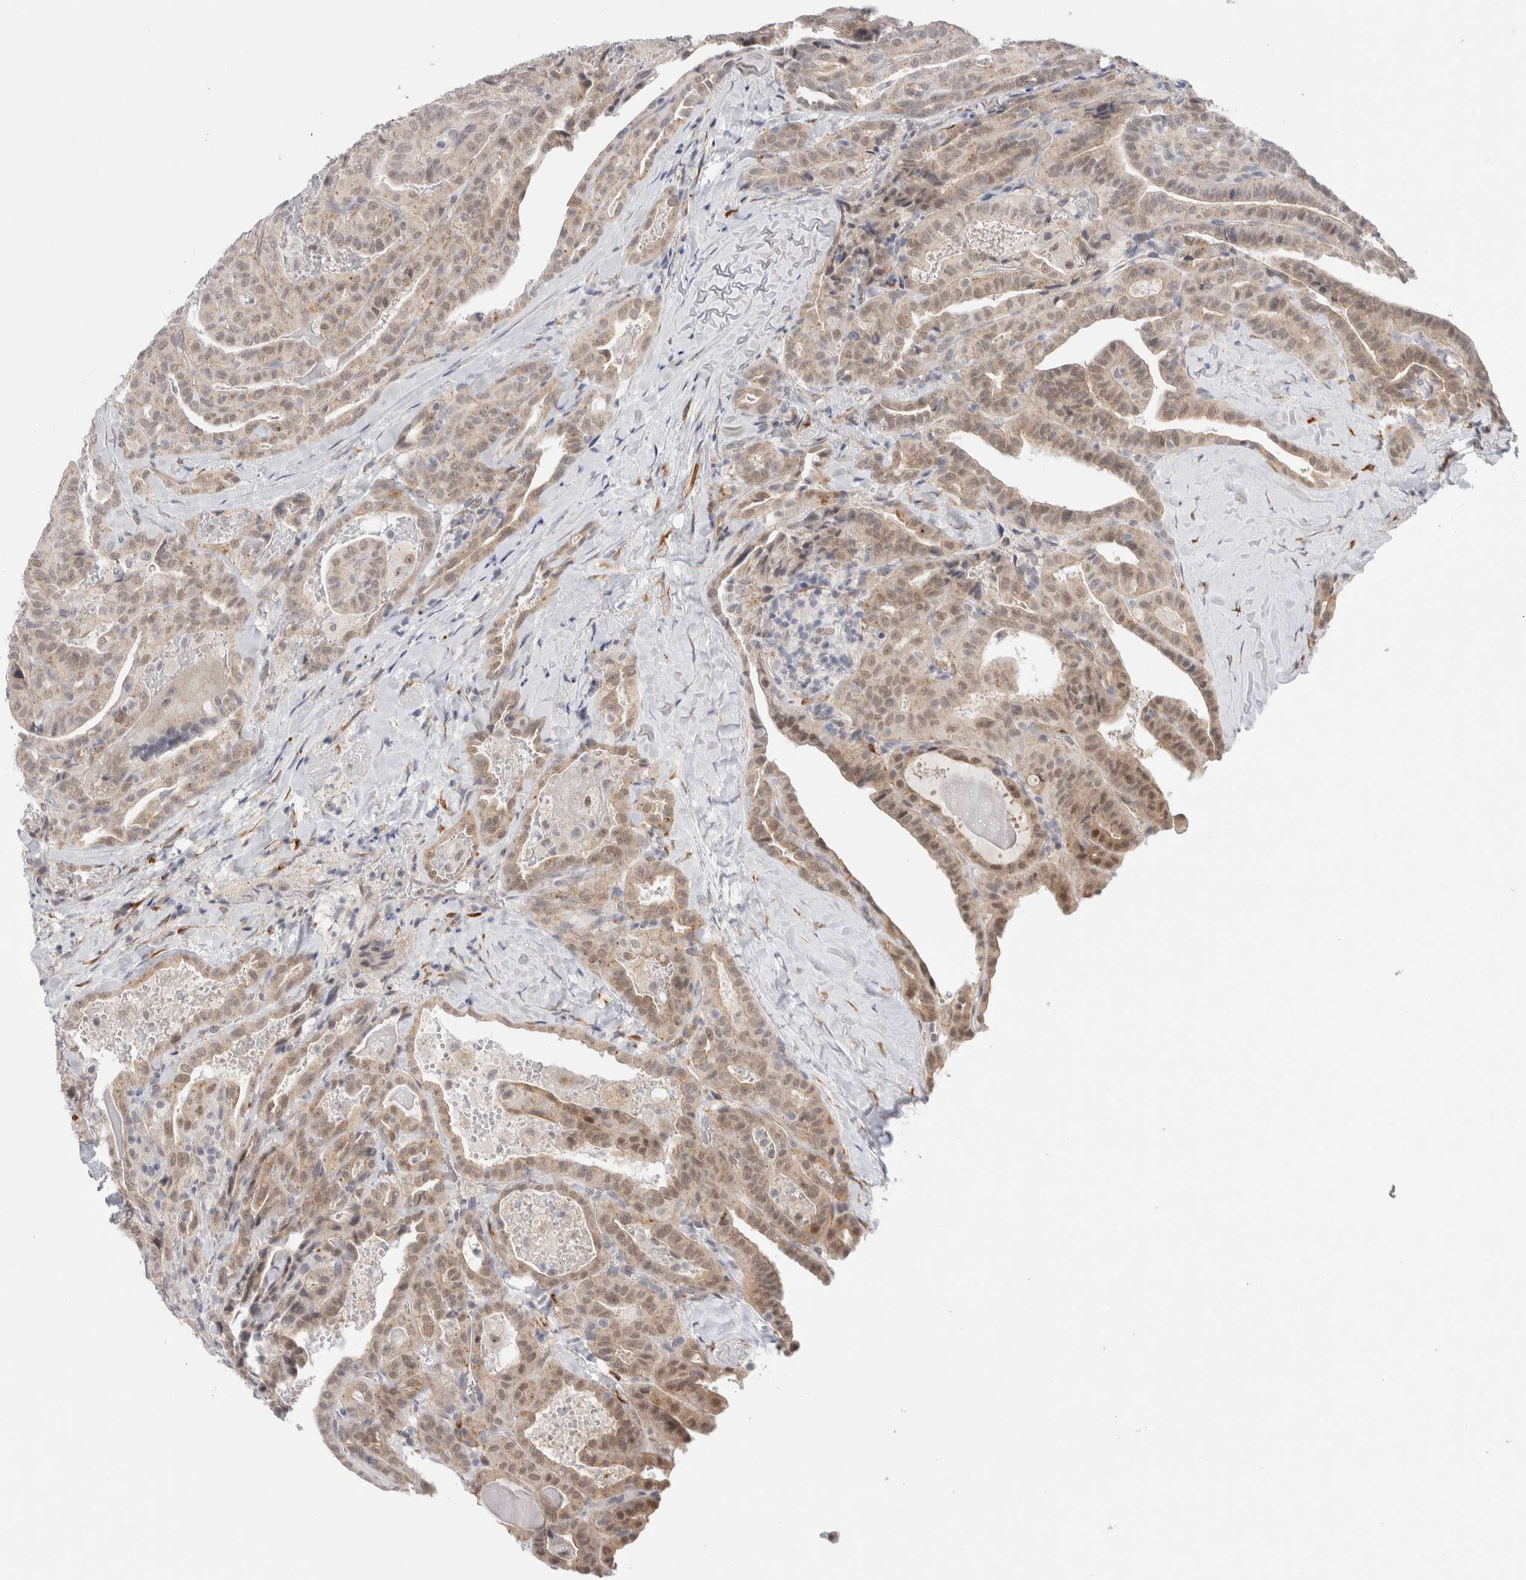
{"staining": {"intensity": "weak", "quantity": "25%-75%", "location": "cytoplasmic/membranous,nuclear"}, "tissue": "thyroid cancer", "cell_type": "Tumor cells", "image_type": "cancer", "snomed": [{"axis": "morphology", "description": "Papillary adenocarcinoma, NOS"}, {"axis": "topography", "description": "Thyroid gland"}], "caption": "The micrograph shows a brown stain indicating the presence of a protein in the cytoplasmic/membranous and nuclear of tumor cells in papillary adenocarcinoma (thyroid).", "gene": "TRMT1L", "patient": {"sex": "male", "age": 77}}